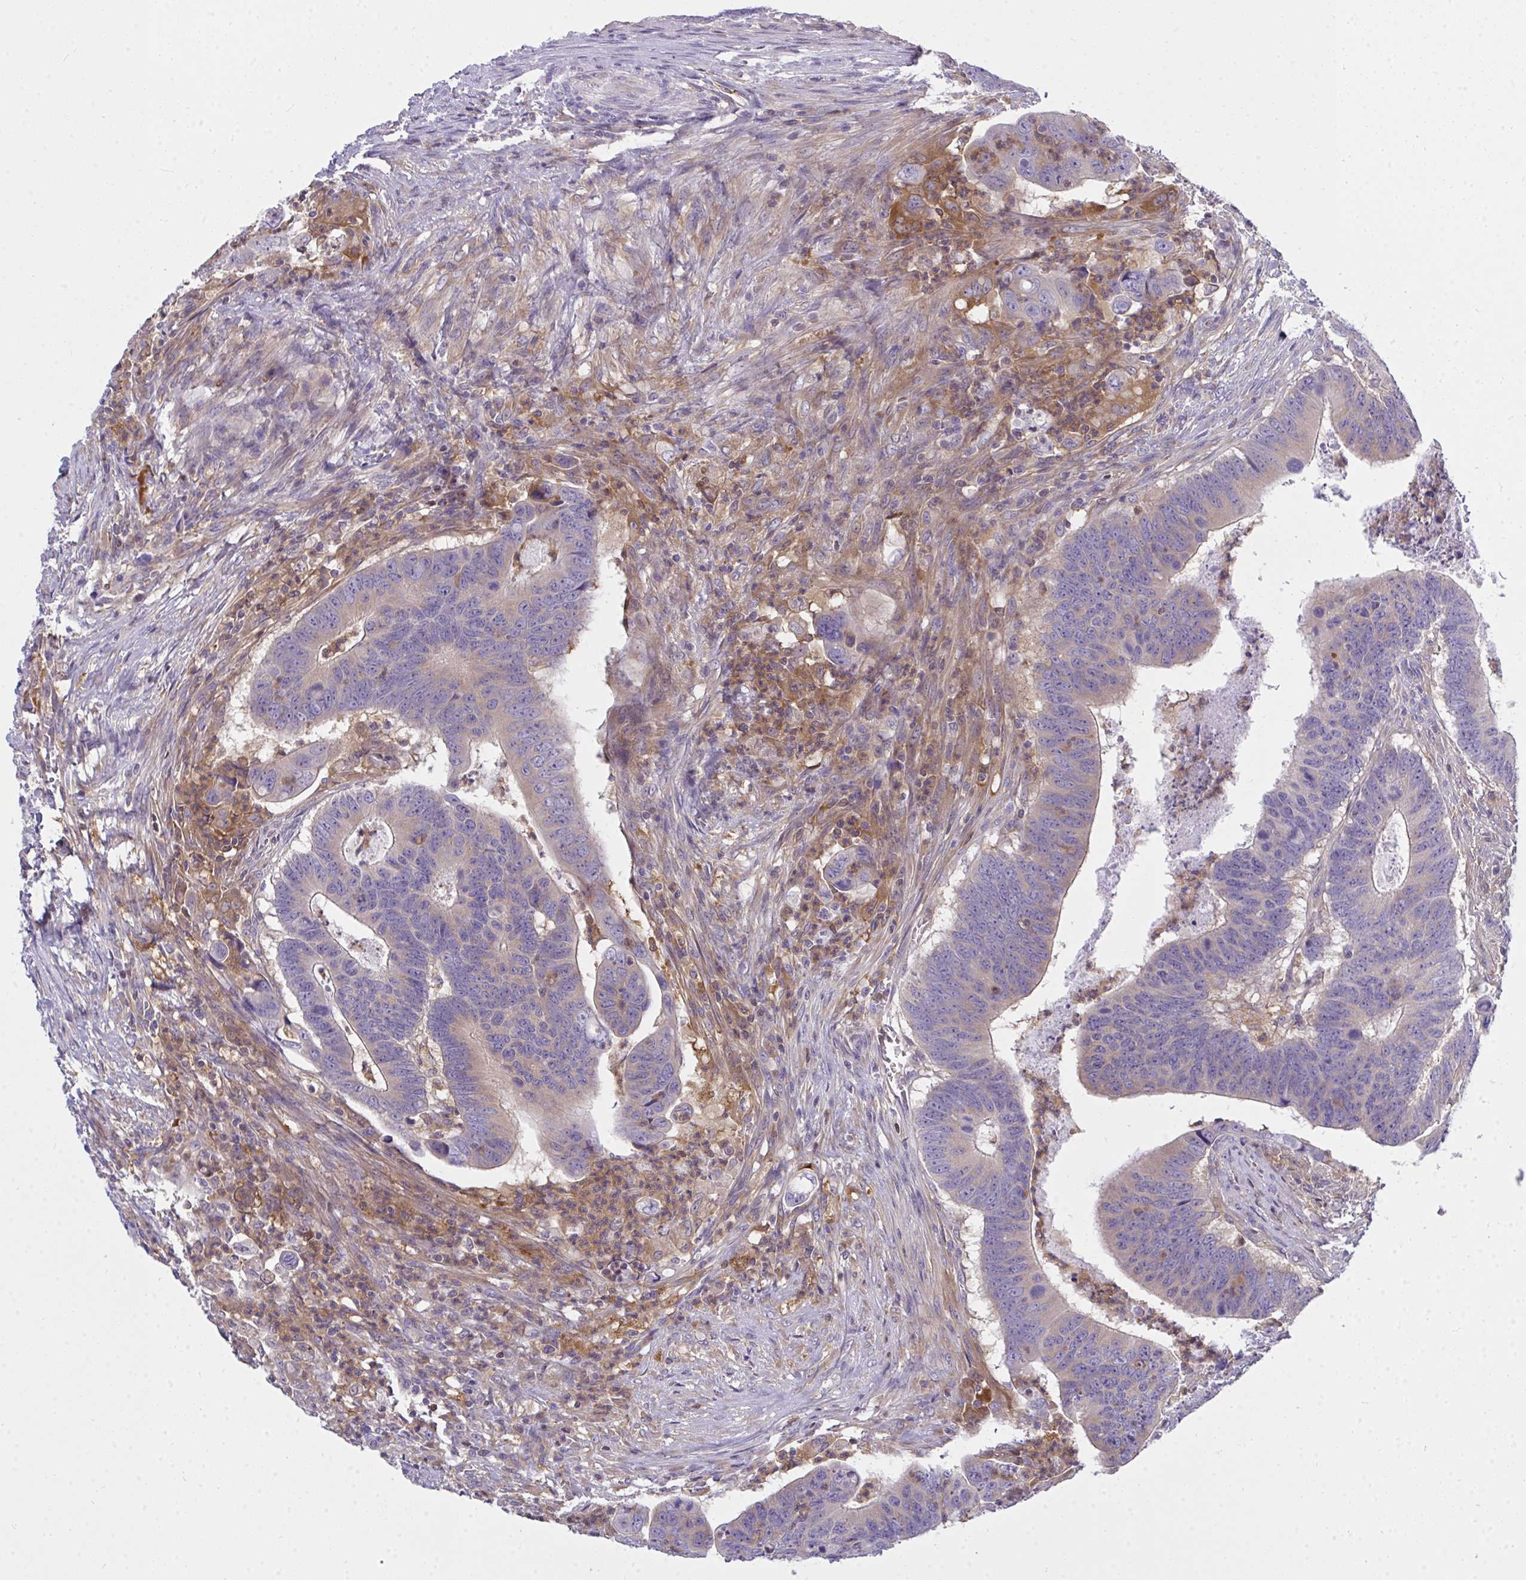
{"staining": {"intensity": "weak", "quantity": "25%-75%", "location": "cytoplasmic/membranous"}, "tissue": "colorectal cancer", "cell_type": "Tumor cells", "image_type": "cancer", "snomed": [{"axis": "morphology", "description": "Adenocarcinoma, NOS"}, {"axis": "topography", "description": "Colon"}], "caption": "Immunohistochemistry staining of colorectal cancer (adenocarcinoma), which reveals low levels of weak cytoplasmic/membranous staining in approximately 25%-75% of tumor cells indicating weak cytoplasmic/membranous protein positivity. The staining was performed using DAB (brown) for protein detection and nuclei were counterstained in hematoxylin (blue).", "gene": "SLC30A6", "patient": {"sex": "male", "age": 62}}